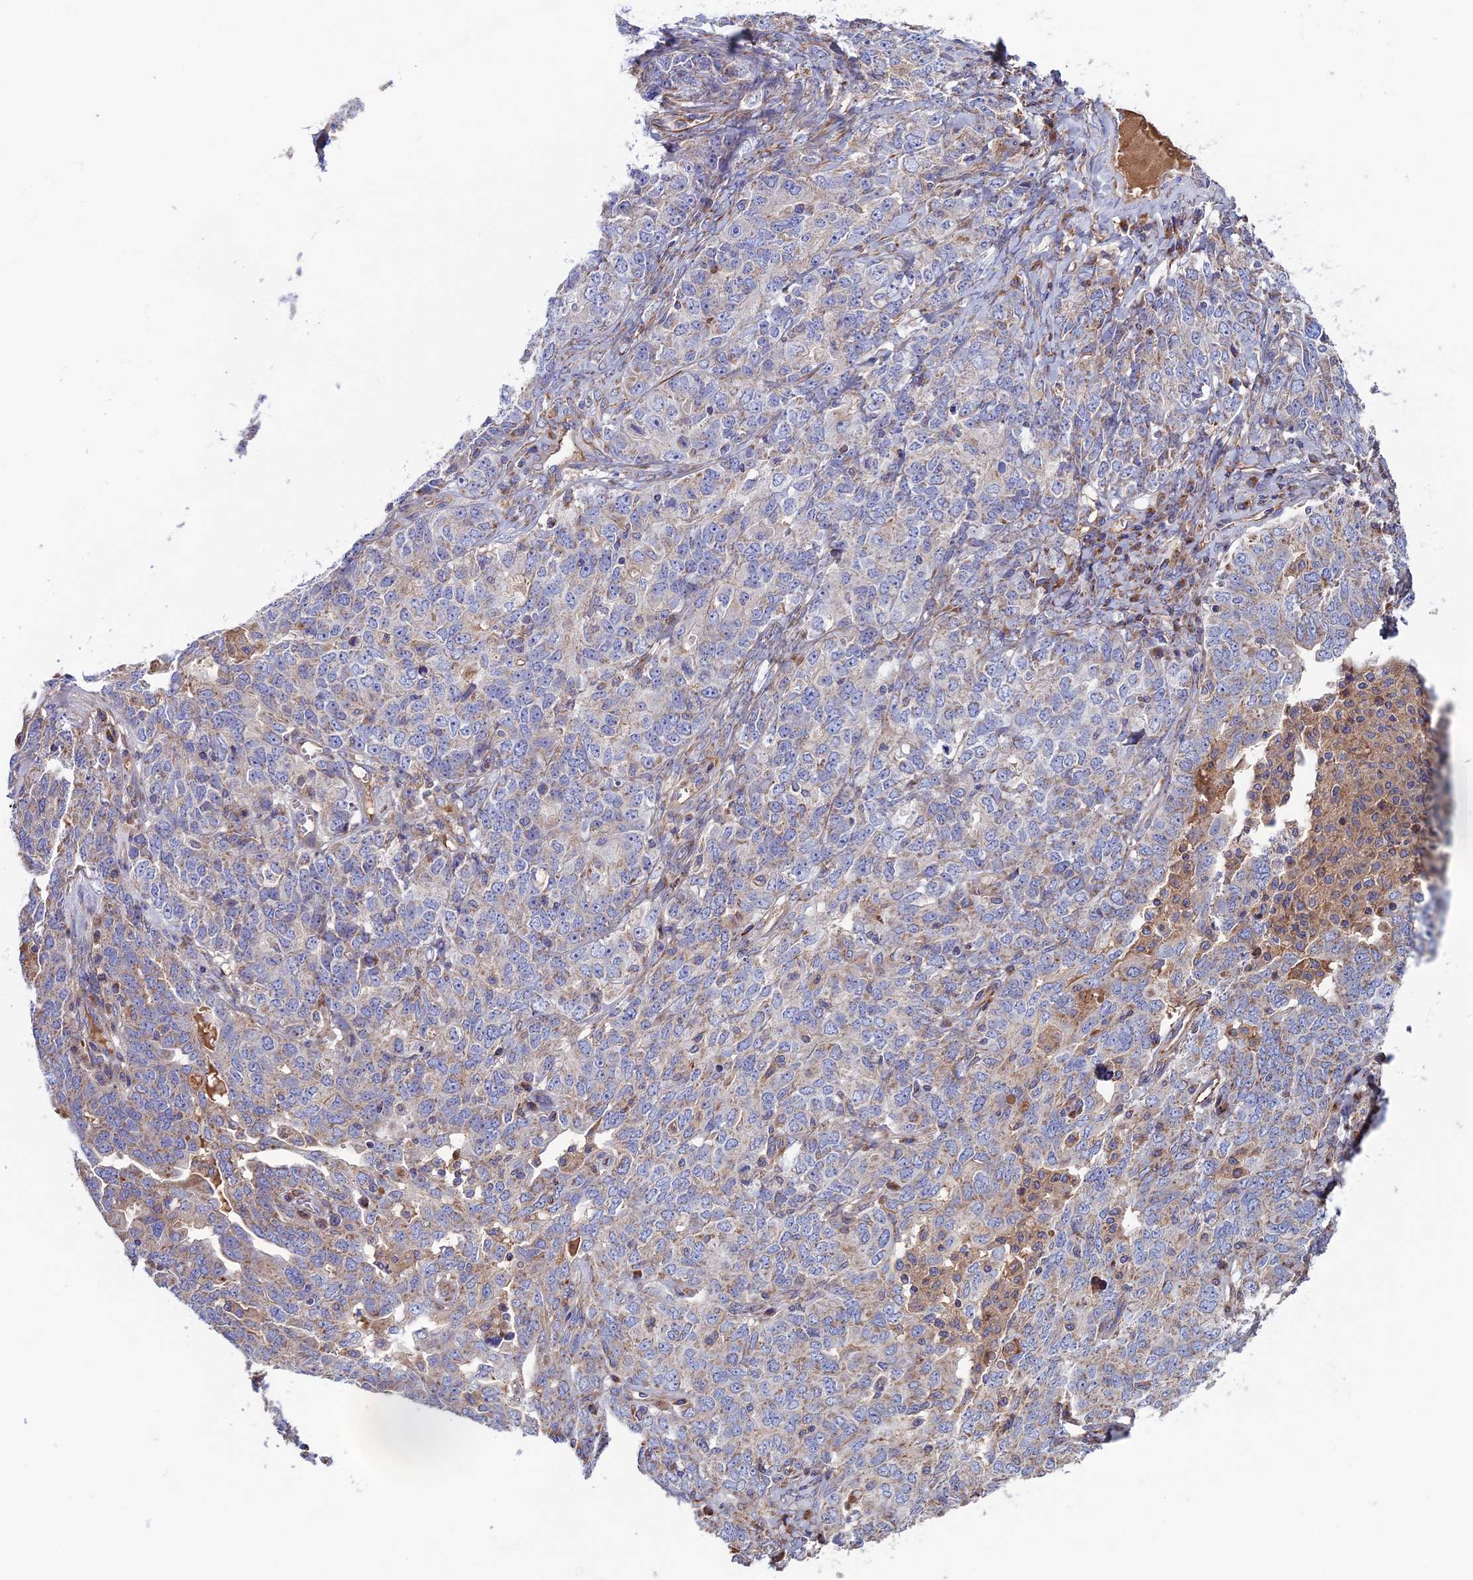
{"staining": {"intensity": "moderate", "quantity": "<25%", "location": "cytoplasmic/membranous"}, "tissue": "ovarian cancer", "cell_type": "Tumor cells", "image_type": "cancer", "snomed": [{"axis": "morphology", "description": "Carcinoma, endometroid"}, {"axis": "topography", "description": "Ovary"}], "caption": "Moderate cytoplasmic/membranous protein staining is present in about <25% of tumor cells in ovarian cancer. (IHC, brightfield microscopy, high magnification).", "gene": "SLC15A5", "patient": {"sex": "female", "age": 62}}